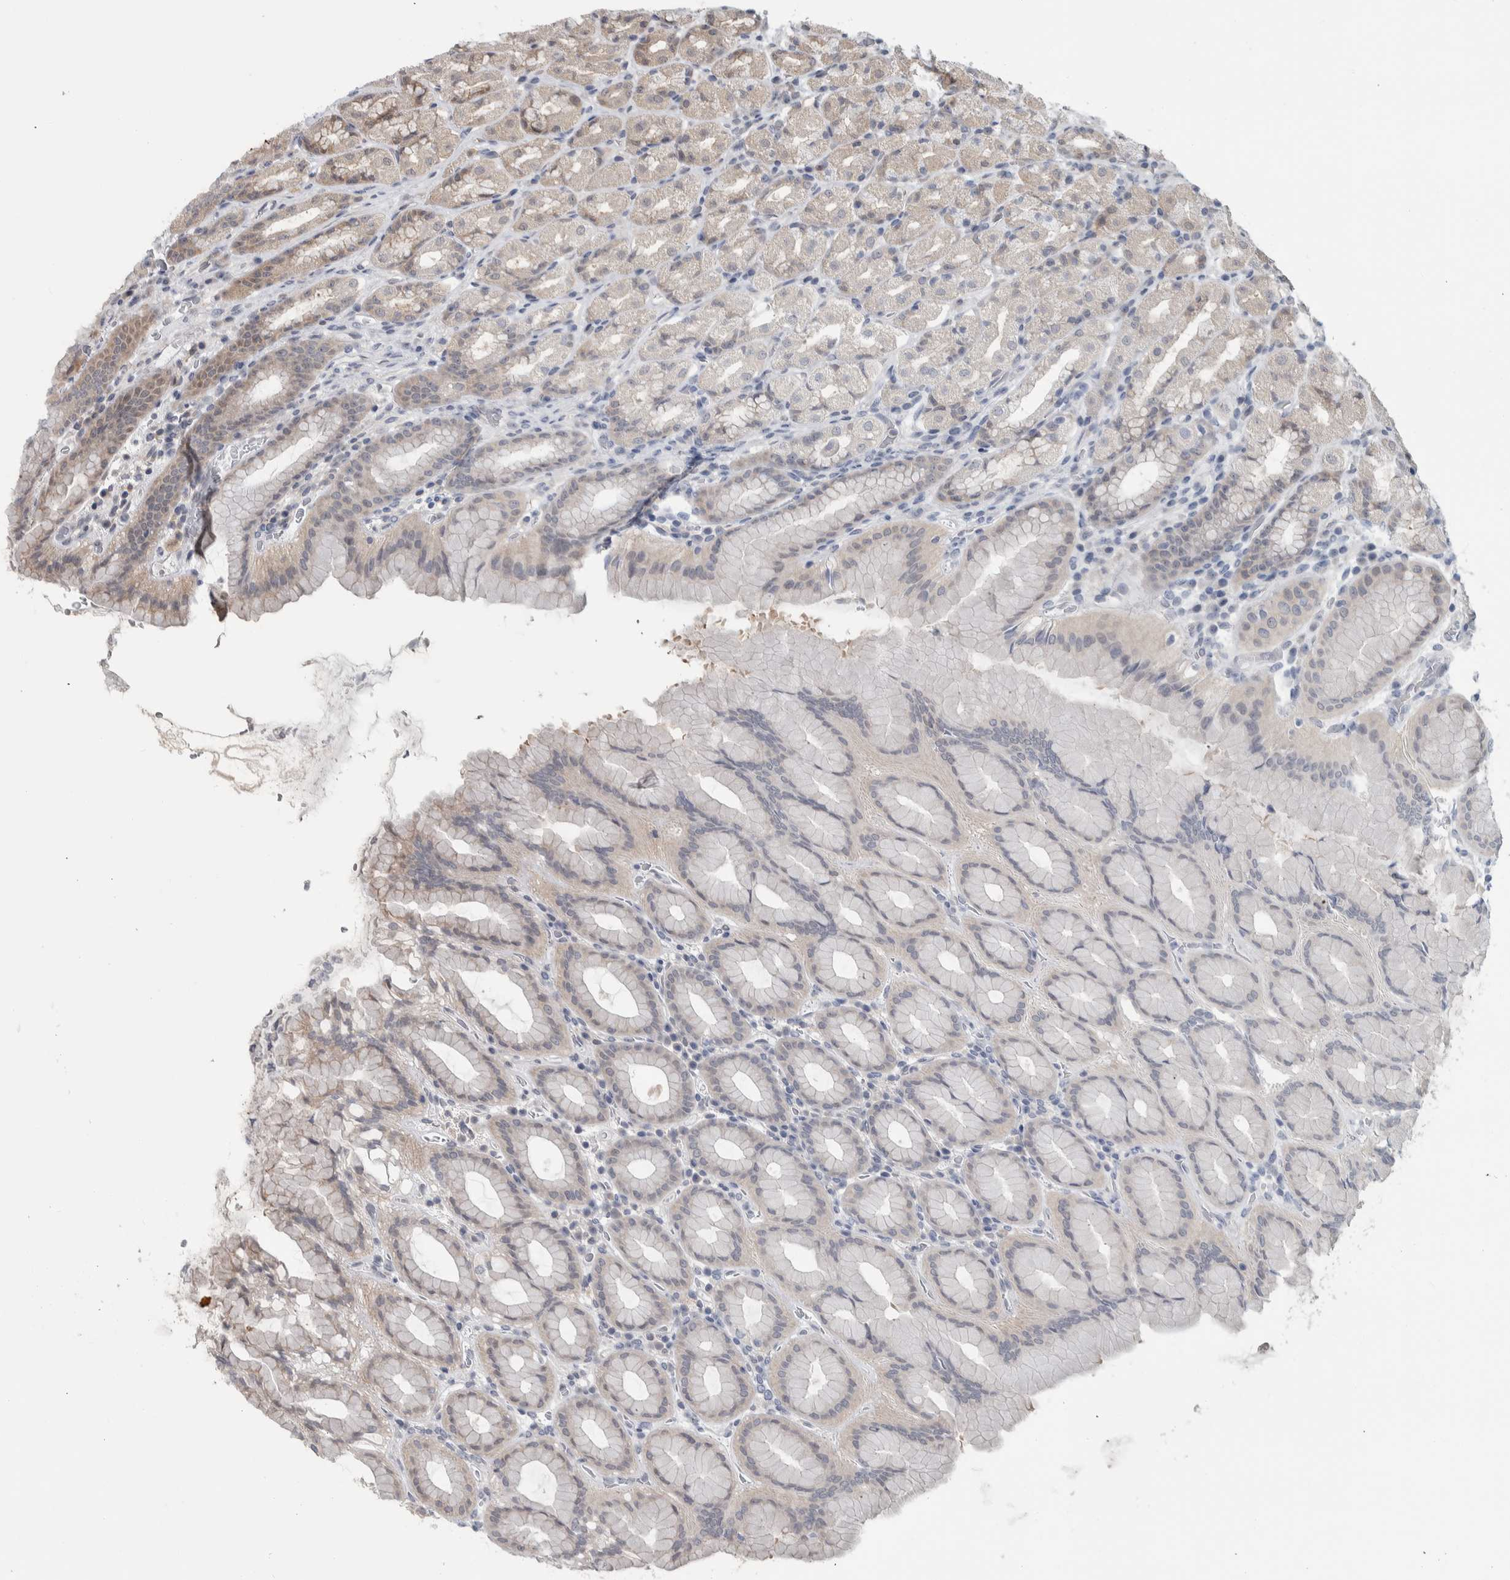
{"staining": {"intensity": "negative", "quantity": "none", "location": "none"}, "tissue": "stomach", "cell_type": "Glandular cells", "image_type": "normal", "snomed": [{"axis": "morphology", "description": "Normal tissue, NOS"}, {"axis": "topography", "description": "Stomach, upper"}], "caption": "High power microscopy micrograph of an IHC micrograph of unremarkable stomach, revealing no significant expression in glandular cells.", "gene": "PTPA", "patient": {"sex": "male", "age": 68}}